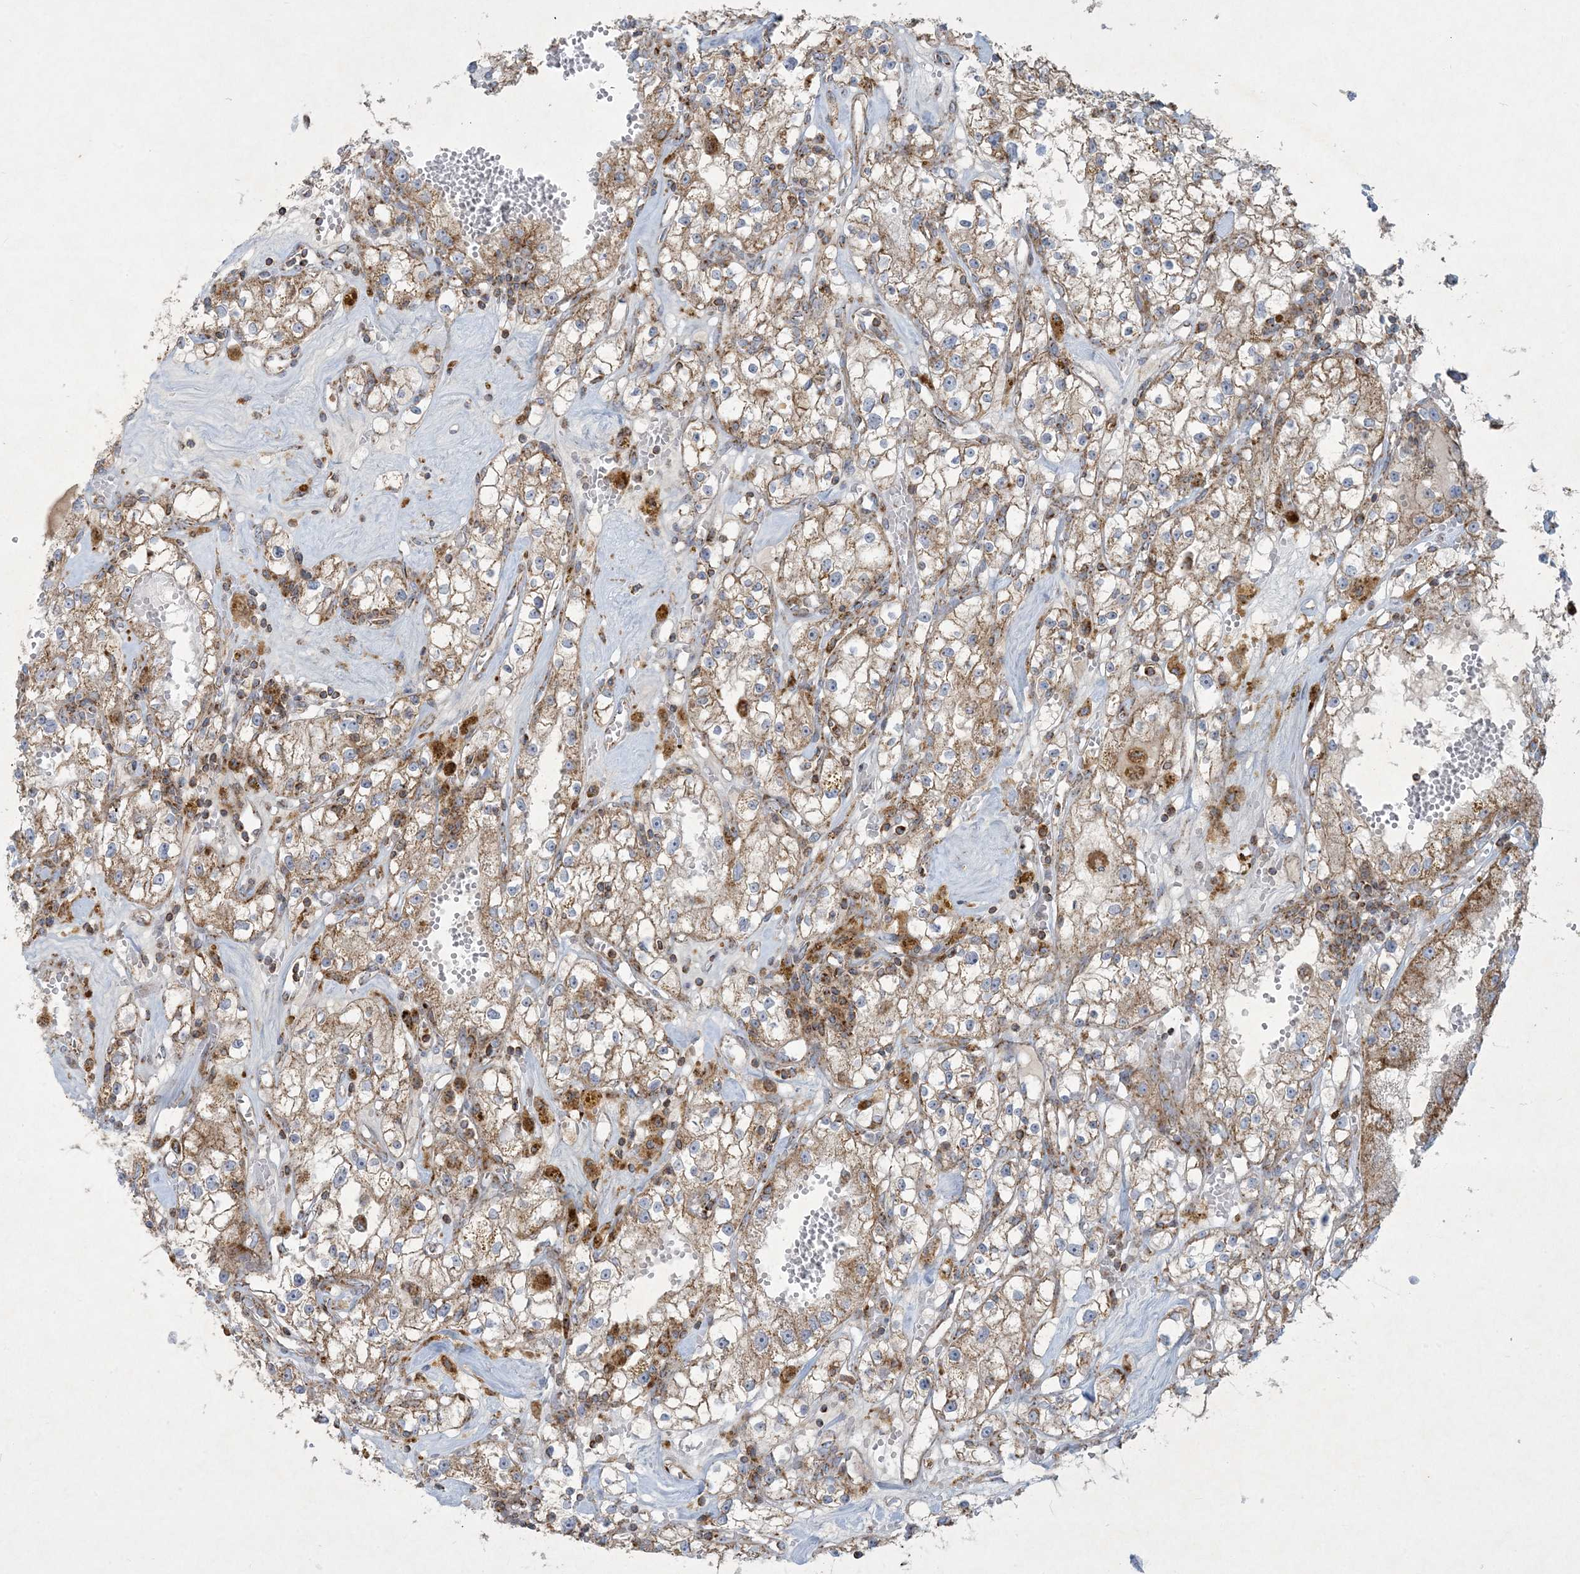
{"staining": {"intensity": "moderate", "quantity": ">75%", "location": "cytoplasmic/membranous"}, "tissue": "renal cancer", "cell_type": "Tumor cells", "image_type": "cancer", "snomed": [{"axis": "morphology", "description": "Adenocarcinoma, NOS"}, {"axis": "topography", "description": "Kidney"}], "caption": "Moderate cytoplasmic/membranous expression is identified in approximately >75% of tumor cells in renal adenocarcinoma. Immunohistochemistry stains the protein in brown and the nuclei are stained blue.", "gene": "BEND4", "patient": {"sex": "male", "age": 56}}